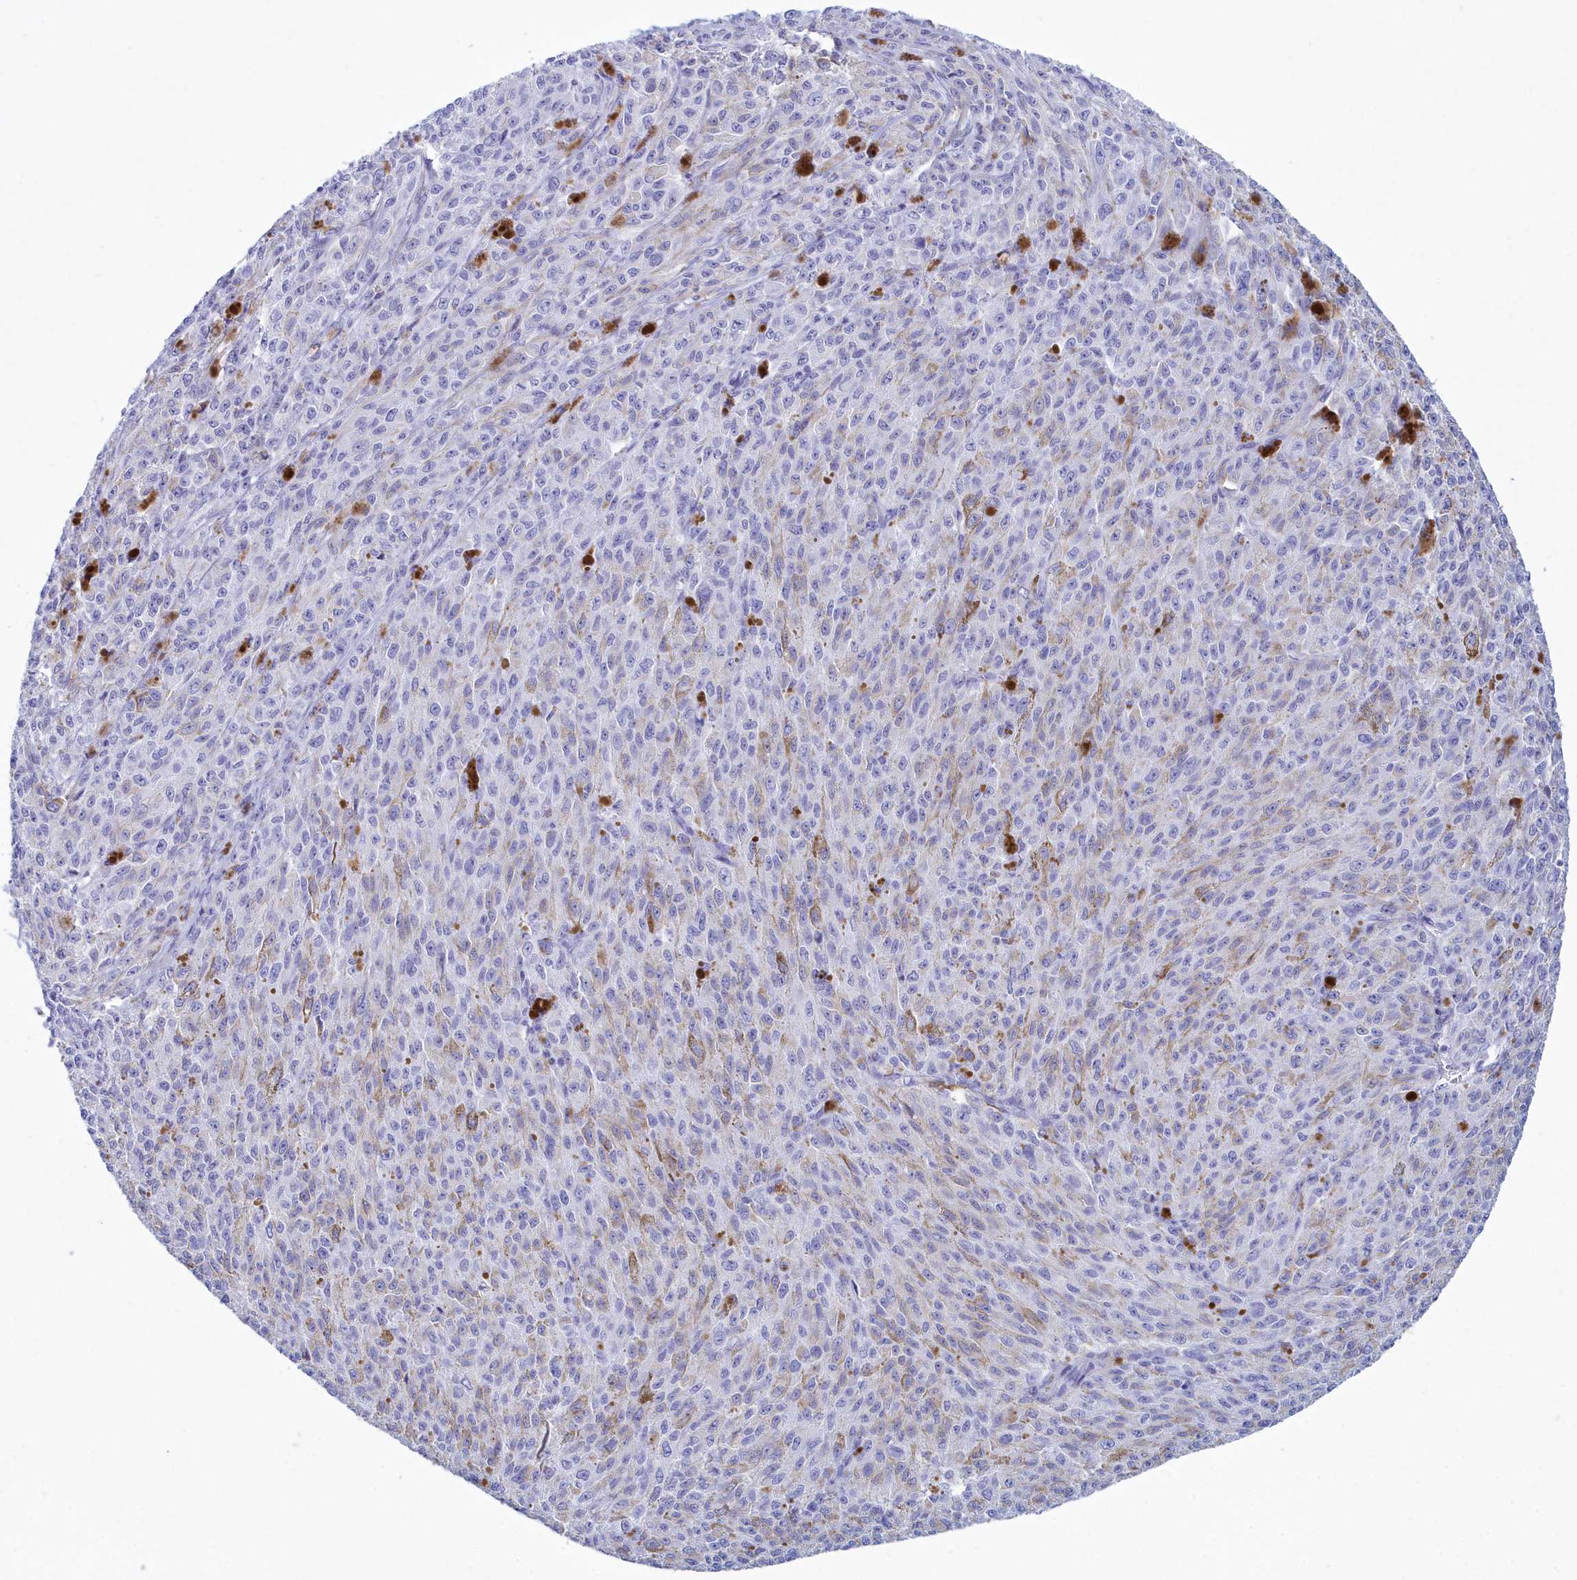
{"staining": {"intensity": "weak", "quantity": "<25%", "location": "cytoplasmic/membranous"}, "tissue": "melanoma", "cell_type": "Tumor cells", "image_type": "cancer", "snomed": [{"axis": "morphology", "description": "Malignant melanoma, NOS"}, {"axis": "topography", "description": "Skin"}], "caption": "Micrograph shows no significant protein staining in tumor cells of melanoma. (DAB (3,3'-diaminobenzidine) immunohistochemistry (IHC) with hematoxylin counter stain).", "gene": "TMEM97", "patient": {"sex": "female", "age": 52}}